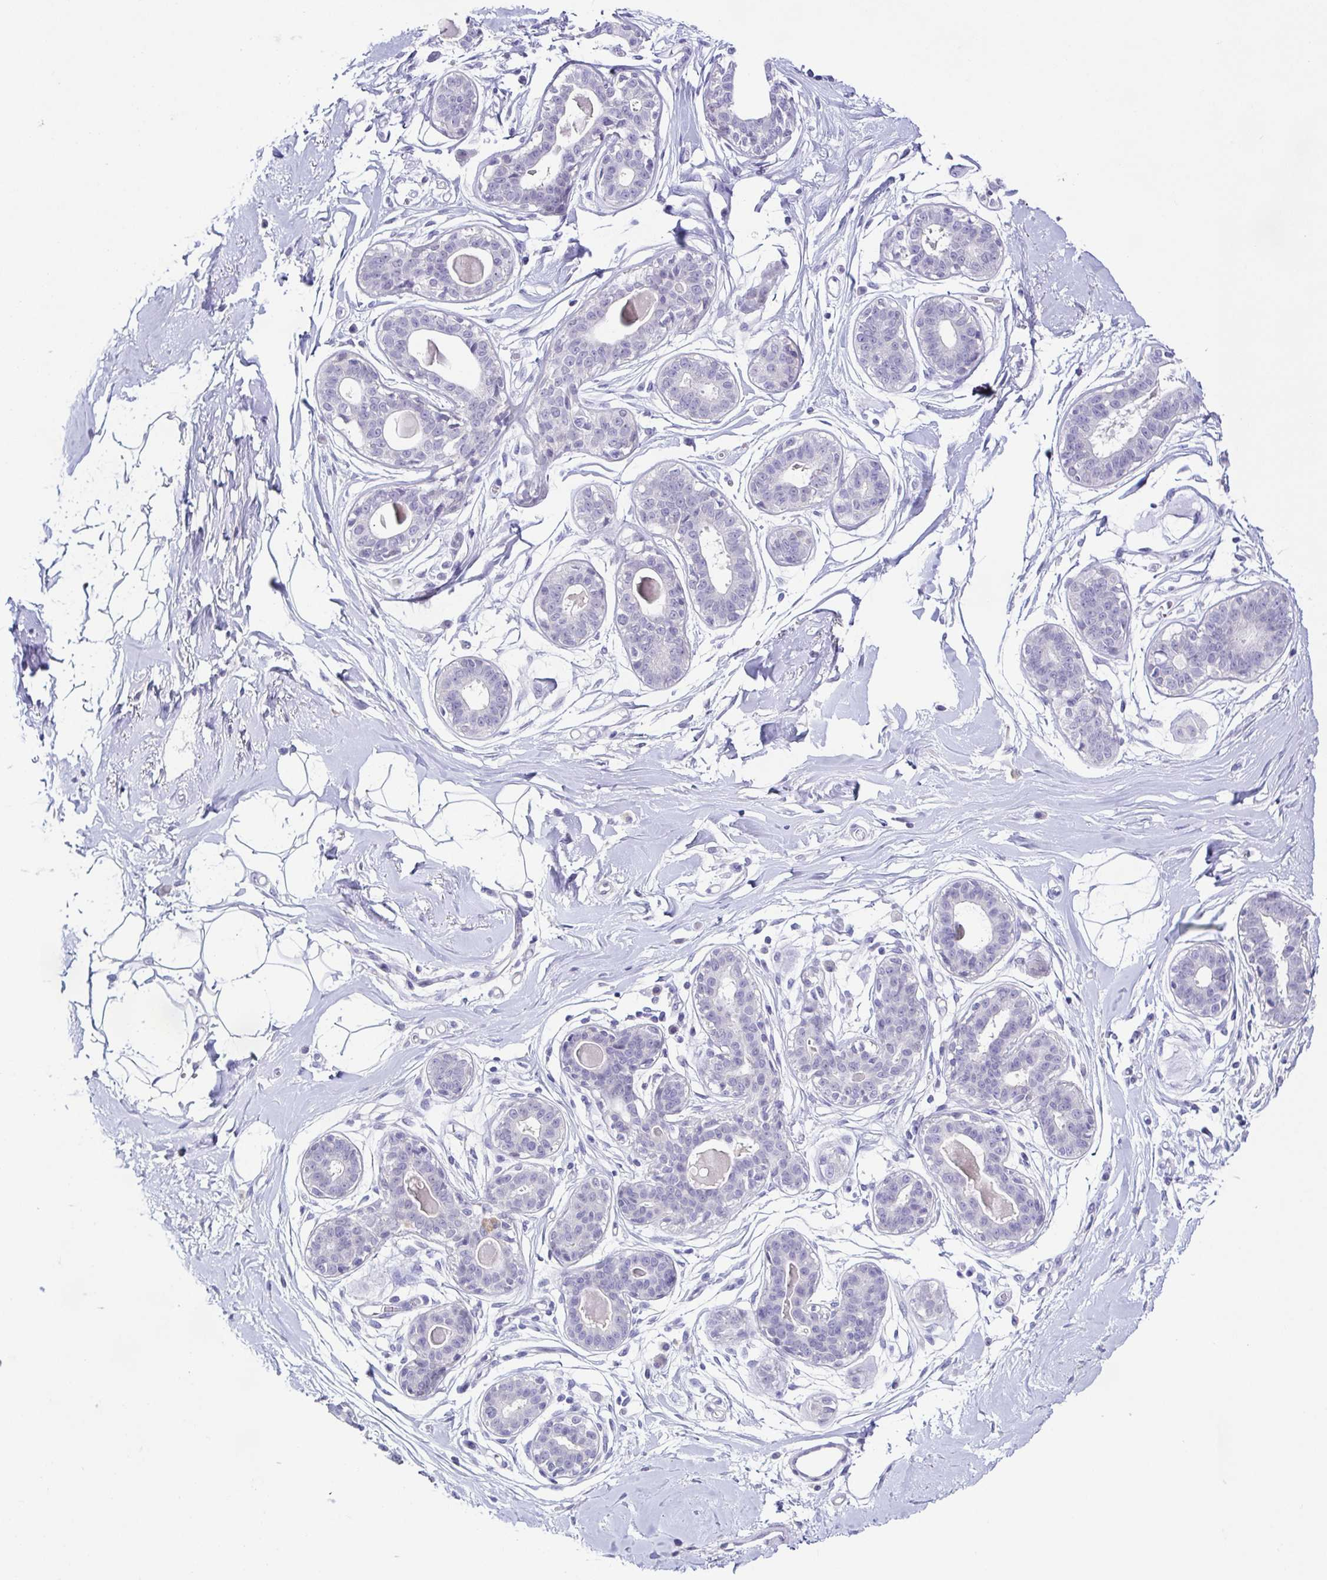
{"staining": {"intensity": "negative", "quantity": "none", "location": "none"}, "tissue": "breast", "cell_type": "Adipocytes", "image_type": "normal", "snomed": [{"axis": "morphology", "description": "Normal tissue, NOS"}, {"axis": "topography", "description": "Breast"}], "caption": "Protein analysis of benign breast reveals no significant positivity in adipocytes.", "gene": "TP73", "patient": {"sex": "female", "age": 45}}